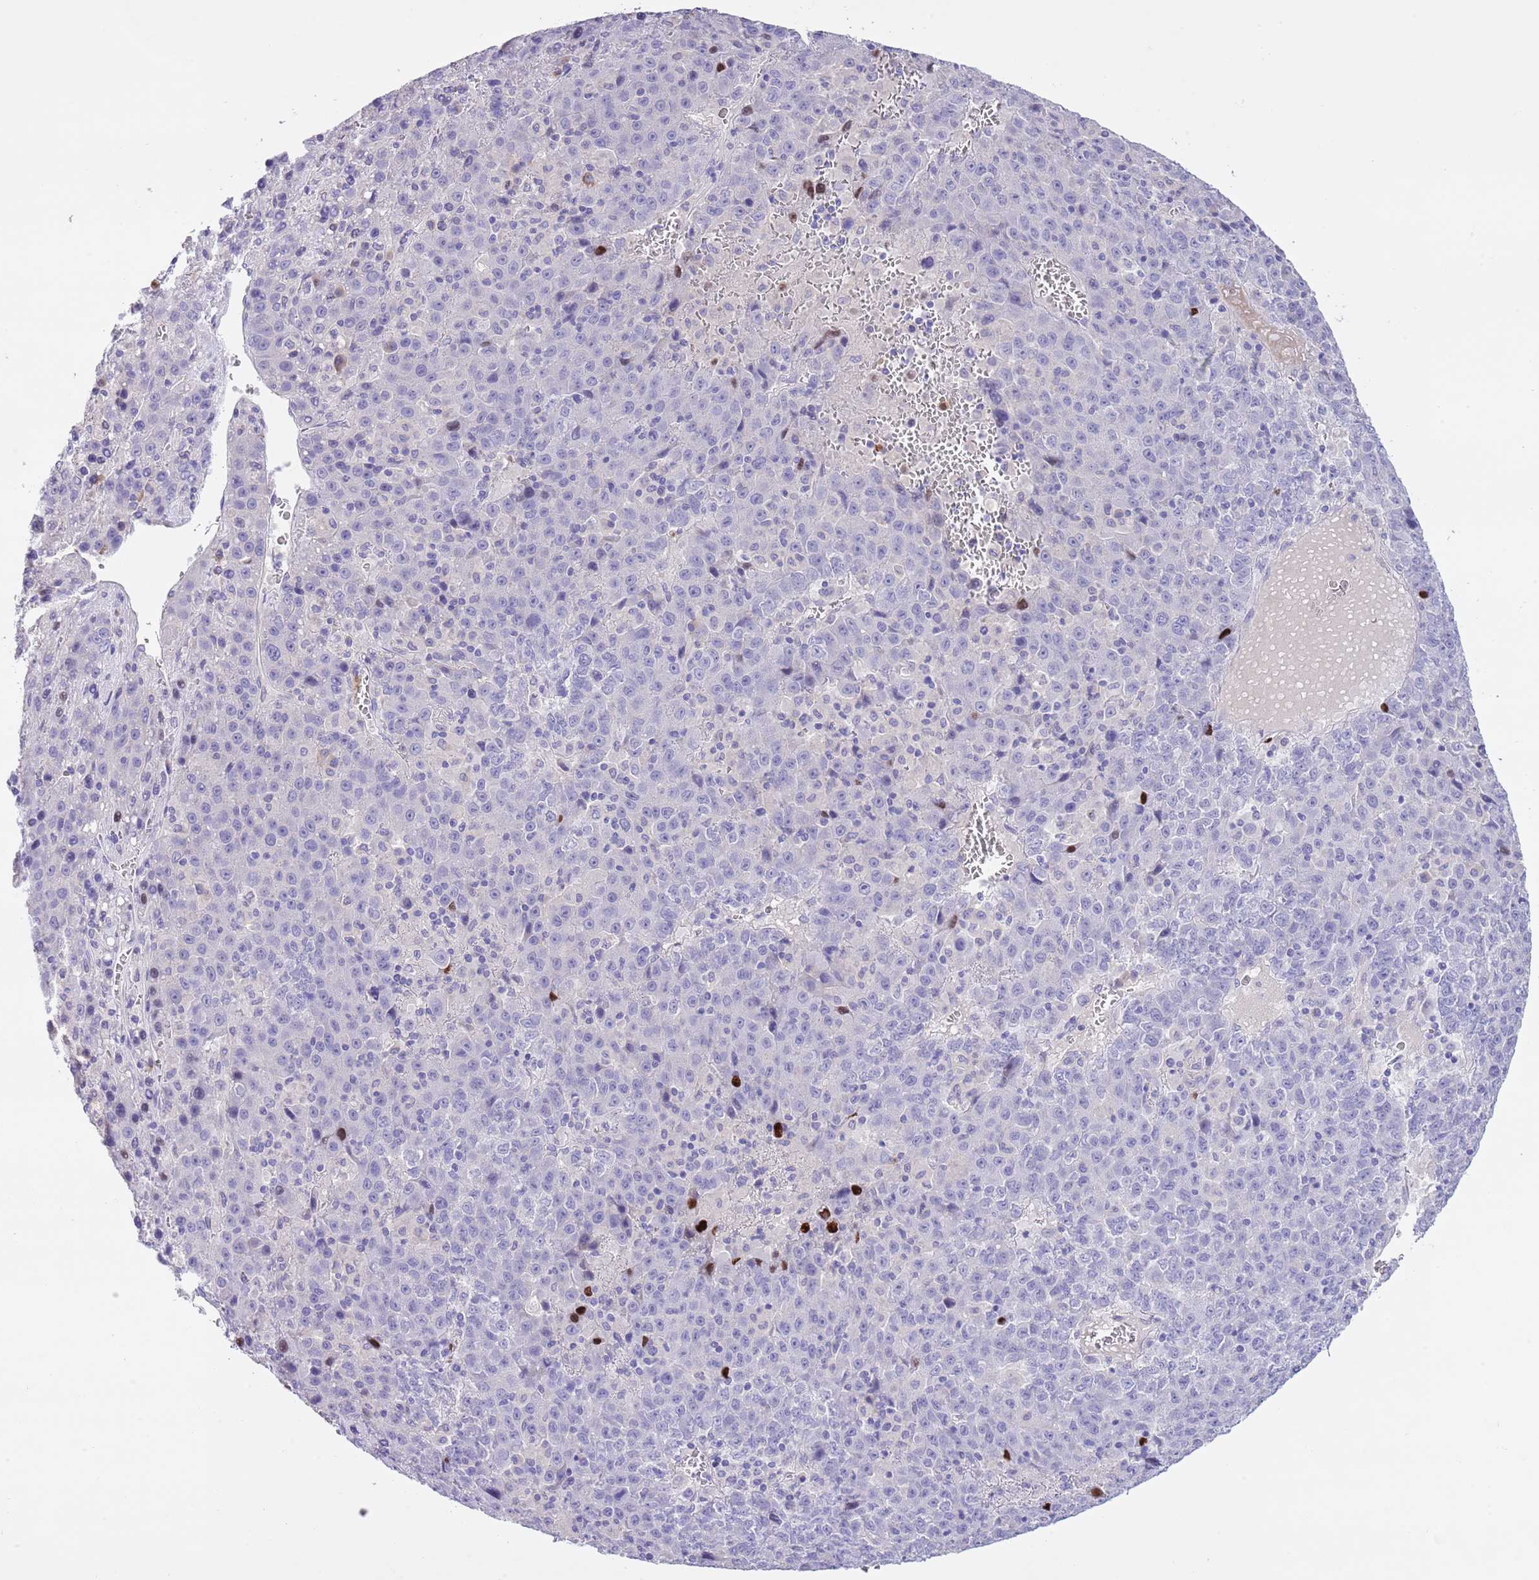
{"staining": {"intensity": "negative", "quantity": "none", "location": "none"}, "tissue": "liver cancer", "cell_type": "Tumor cells", "image_type": "cancer", "snomed": [{"axis": "morphology", "description": "Carcinoma, Hepatocellular, NOS"}, {"axis": "topography", "description": "Liver"}], "caption": "Micrograph shows no significant protein staining in tumor cells of liver hepatocellular carcinoma.", "gene": "CLEC2A", "patient": {"sex": "female", "age": 53}}